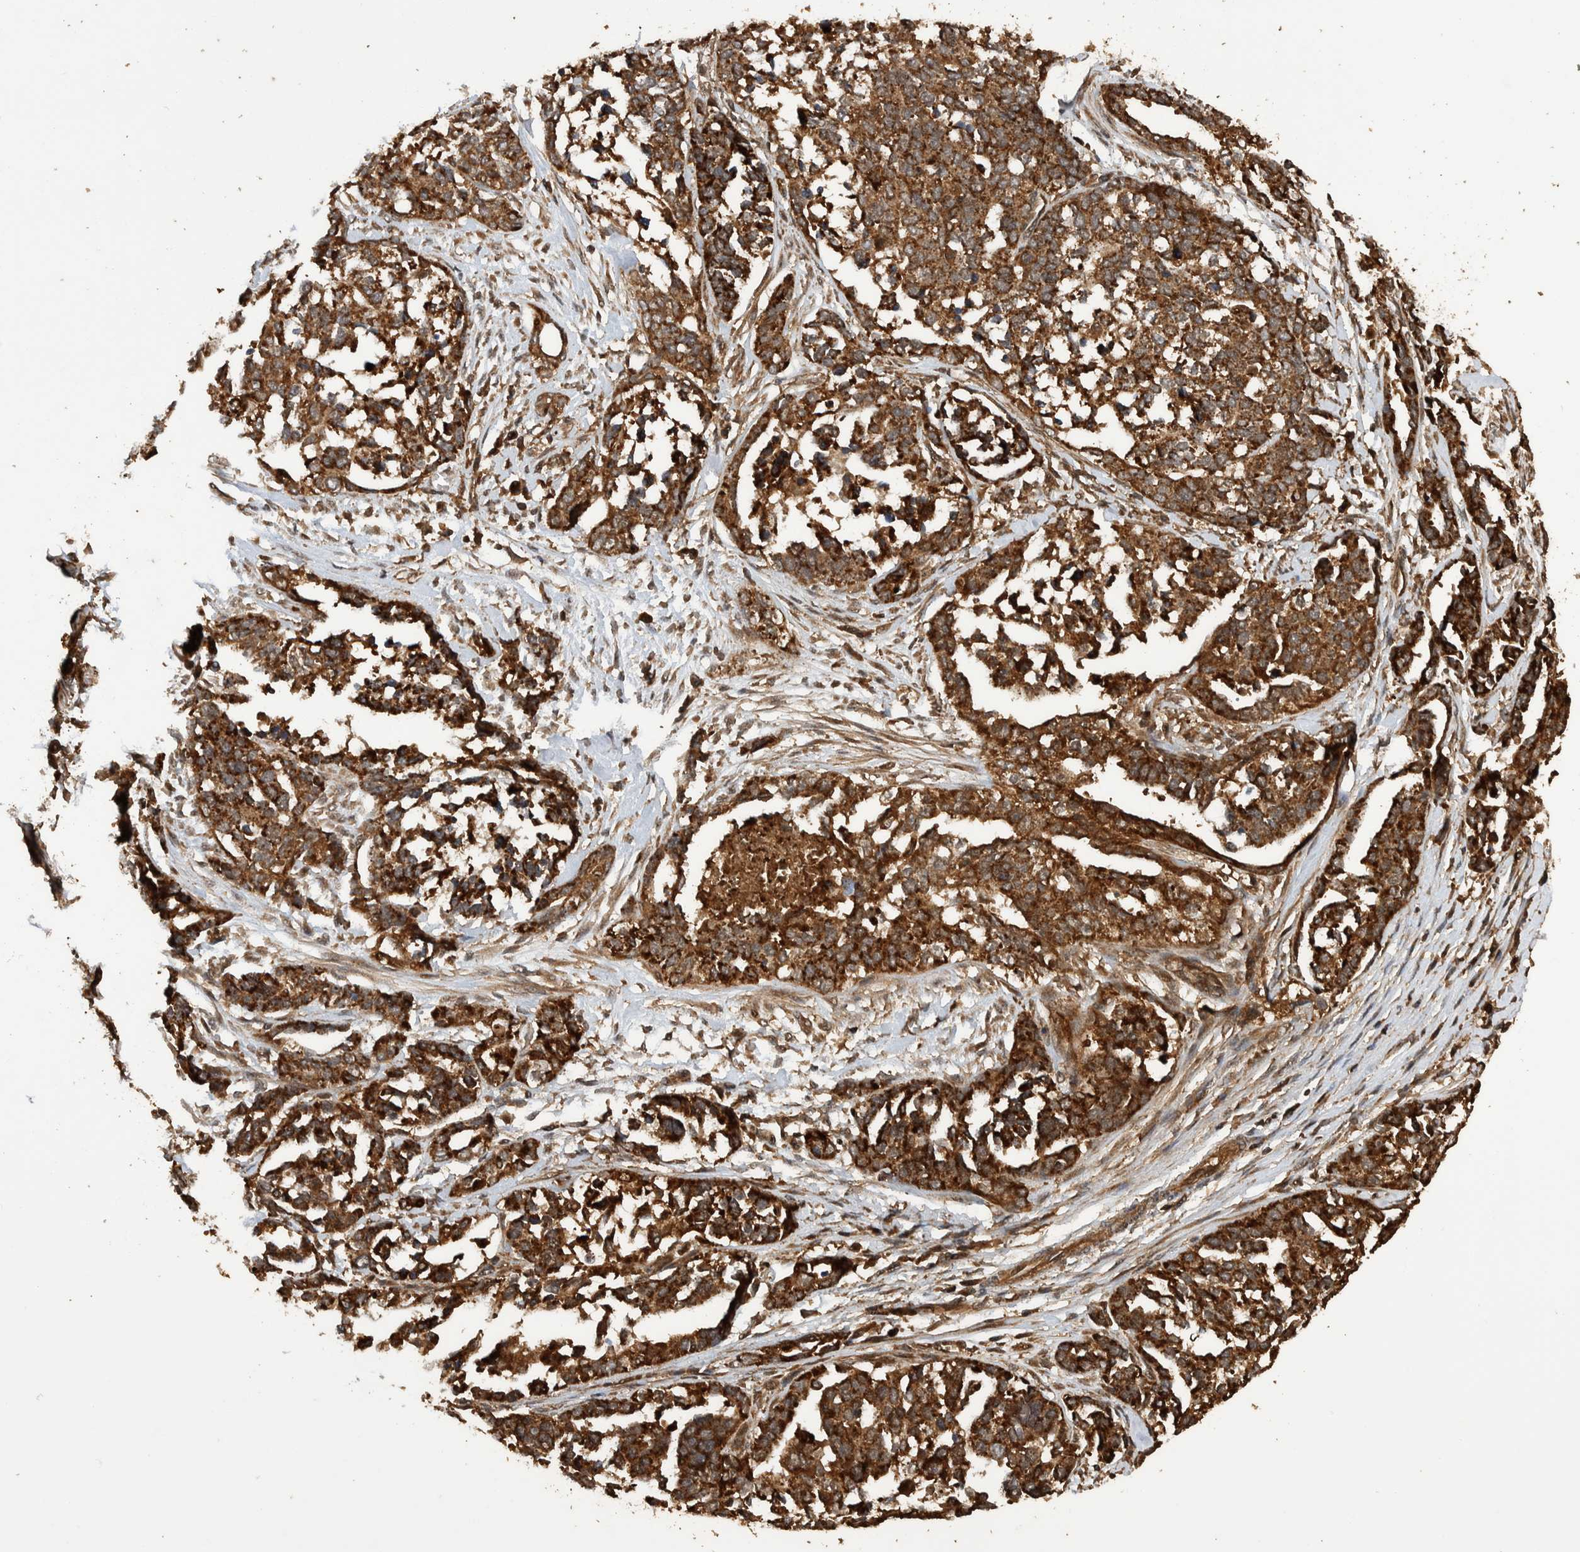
{"staining": {"intensity": "strong", "quantity": ">75%", "location": "cytoplasmic/membranous"}, "tissue": "ovarian cancer", "cell_type": "Tumor cells", "image_type": "cancer", "snomed": [{"axis": "morphology", "description": "Cystadenocarcinoma, serous, NOS"}, {"axis": "topography", "description": "Ovary"}], "caption": "Strong cytoplasmic/membranous positivity for a protein is appreciated in approximately >75% of tumor cells of ovarian cancer using immunohistochemistry.", "gene": "TRIM16", "patient": {"sex": "female", "age": 44}}